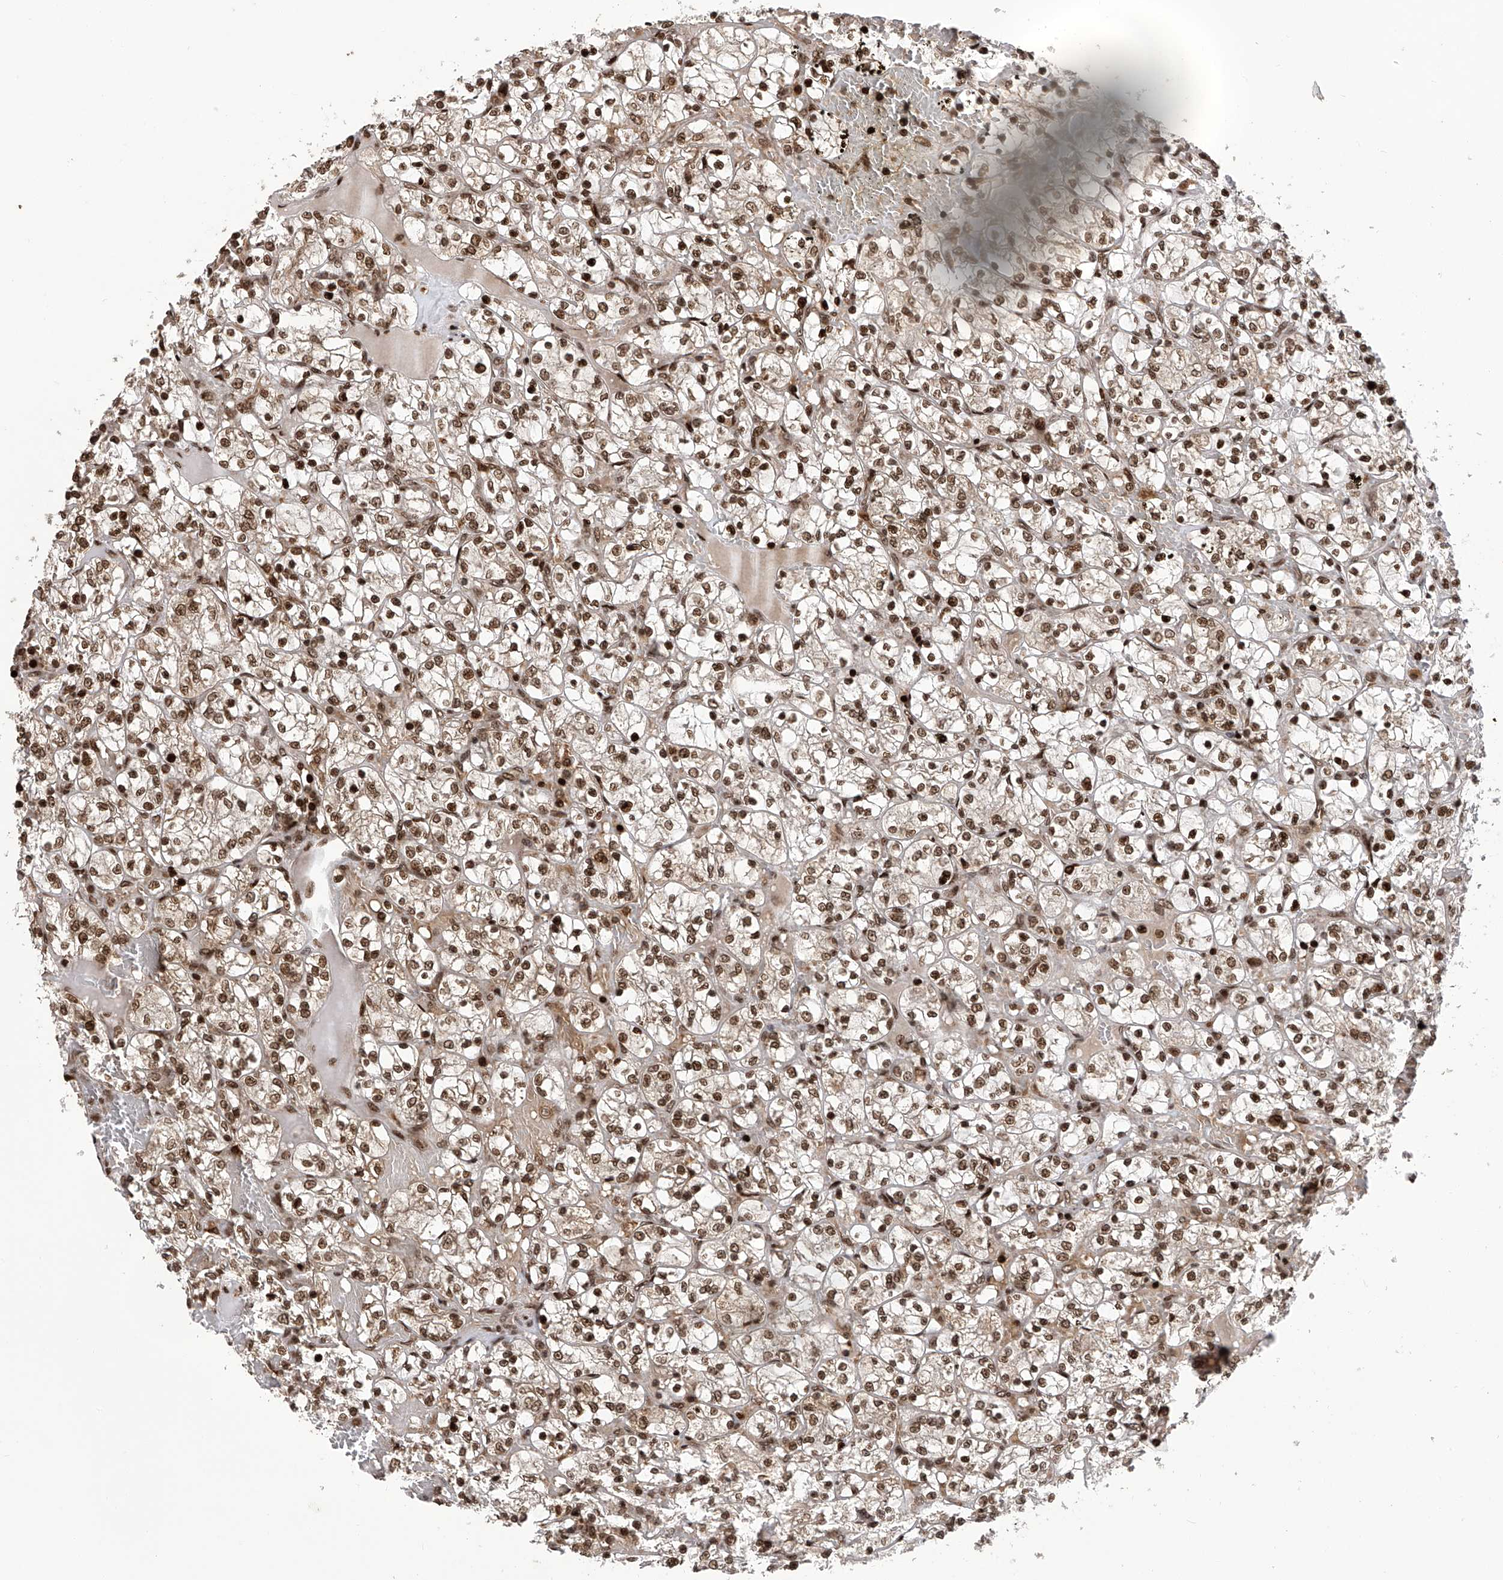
{"staining": {"intensity": "strong", "quantity": ">75%", "location": "nuclear"}, "tissue": "renal cancer", "cell_type": "Tumor cells", "image_type": "cancer", "snomed": [{"axis": "morphology", "description": "Adenocarcinoma, NOS"}, {"axis": "topography", "description": "Kidney"}], "caption": "Renal cancer stained with a brown dye demonstrates strong nuclear positive positivity in about >75% of tumor cells.", "gene": "PAK1IP1", "patient": {"sex": "female", "age": 69}}